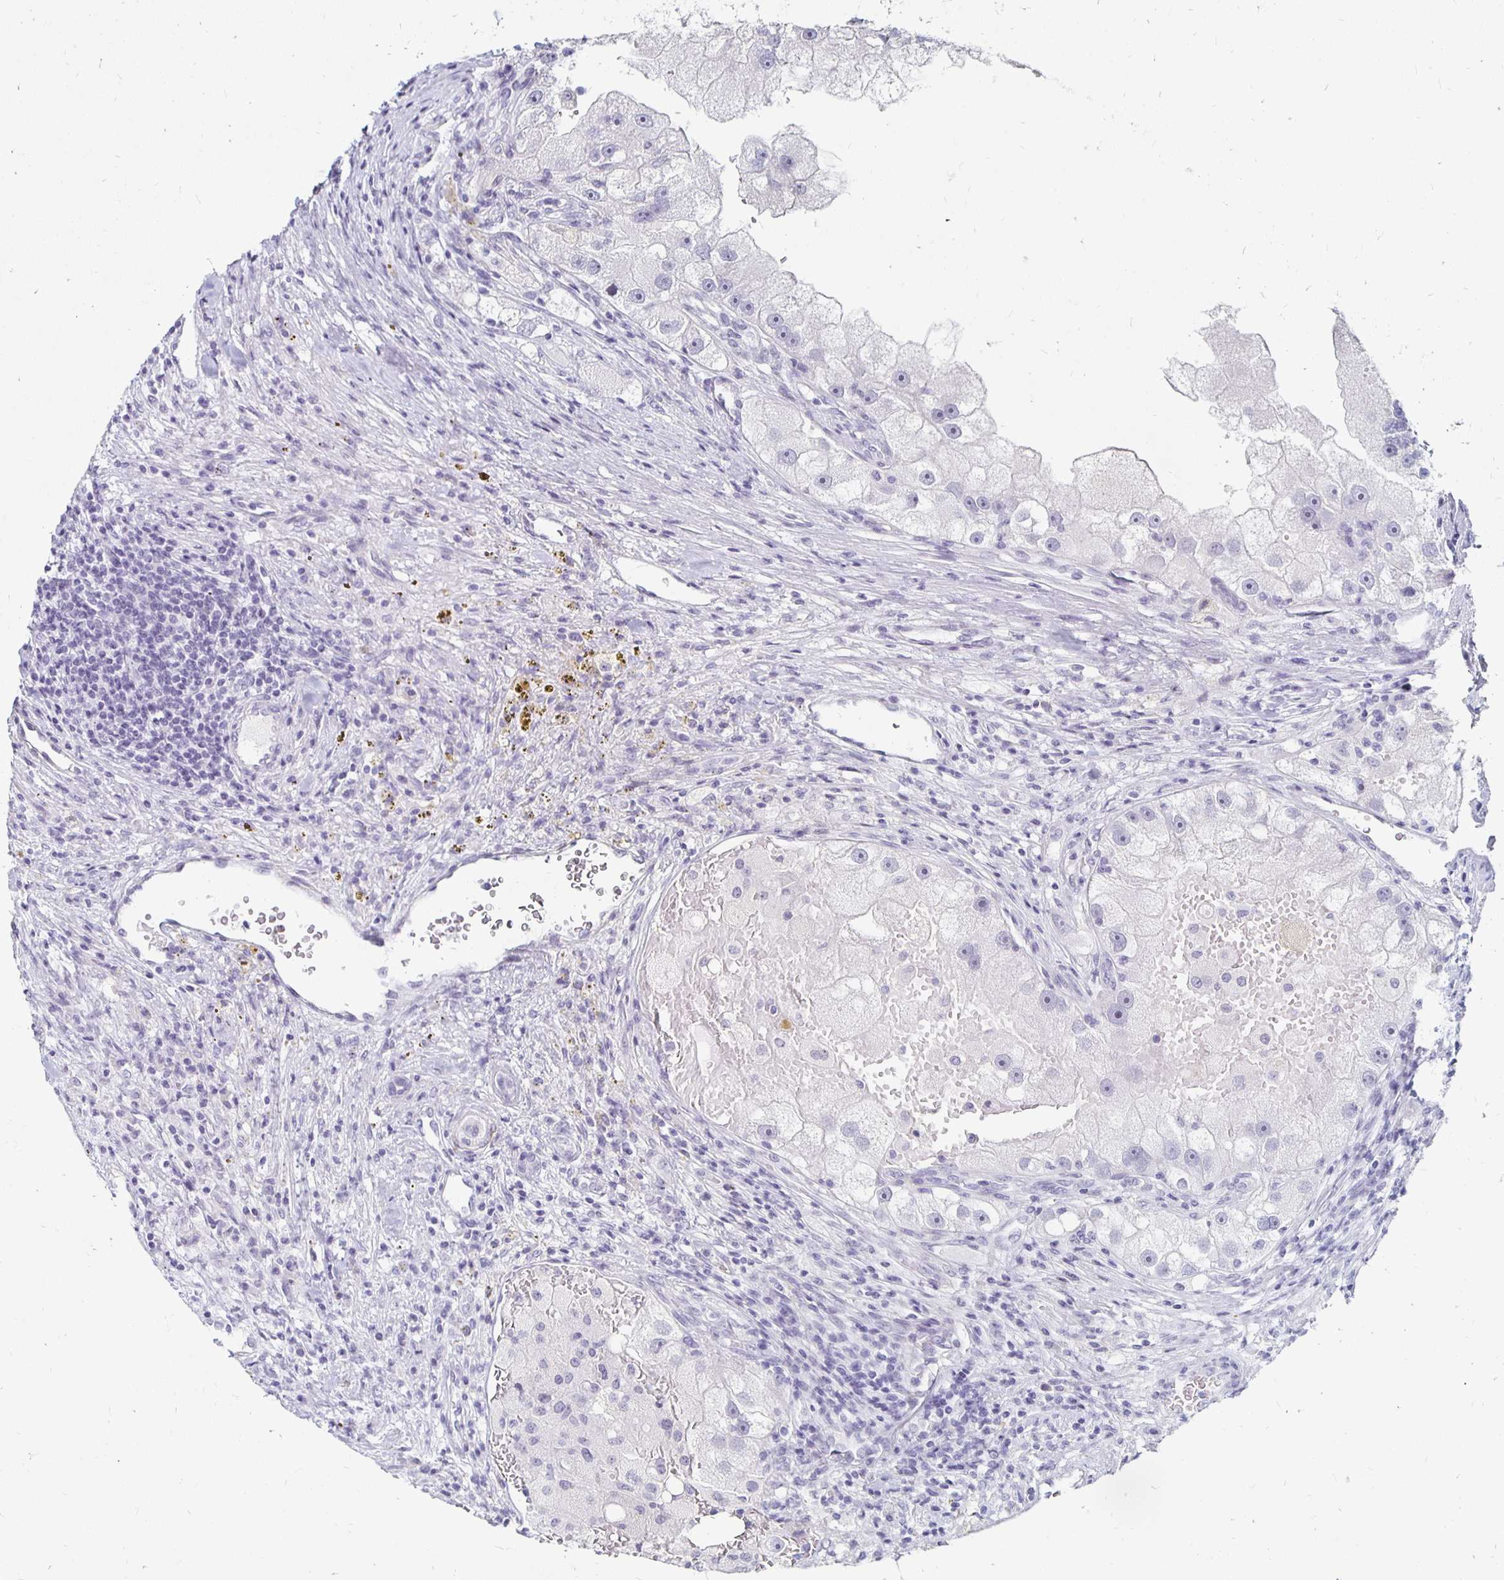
{"staining": {"intensity": "negative", "quantity": "none", "location": "none"}, "tissue": "renal cancer", "cell_type": "Tumor cells", "image_type": "cancer", "snomed": [{"axis": "morphology", "description": "Adenocarcinoma, NOS"}, {"axis": "topography", "description": "Kidney"}], "caption": "Immunohistochemistry image of neoplastic tissue: renal cancer (adenocarcinoma) stained with DAB (3,3'-diaminobenzidine) shows no significant protein staining in tumor cells.", "gene": "KCNQ2", "patient": {"sex": "male", "age": 63}}